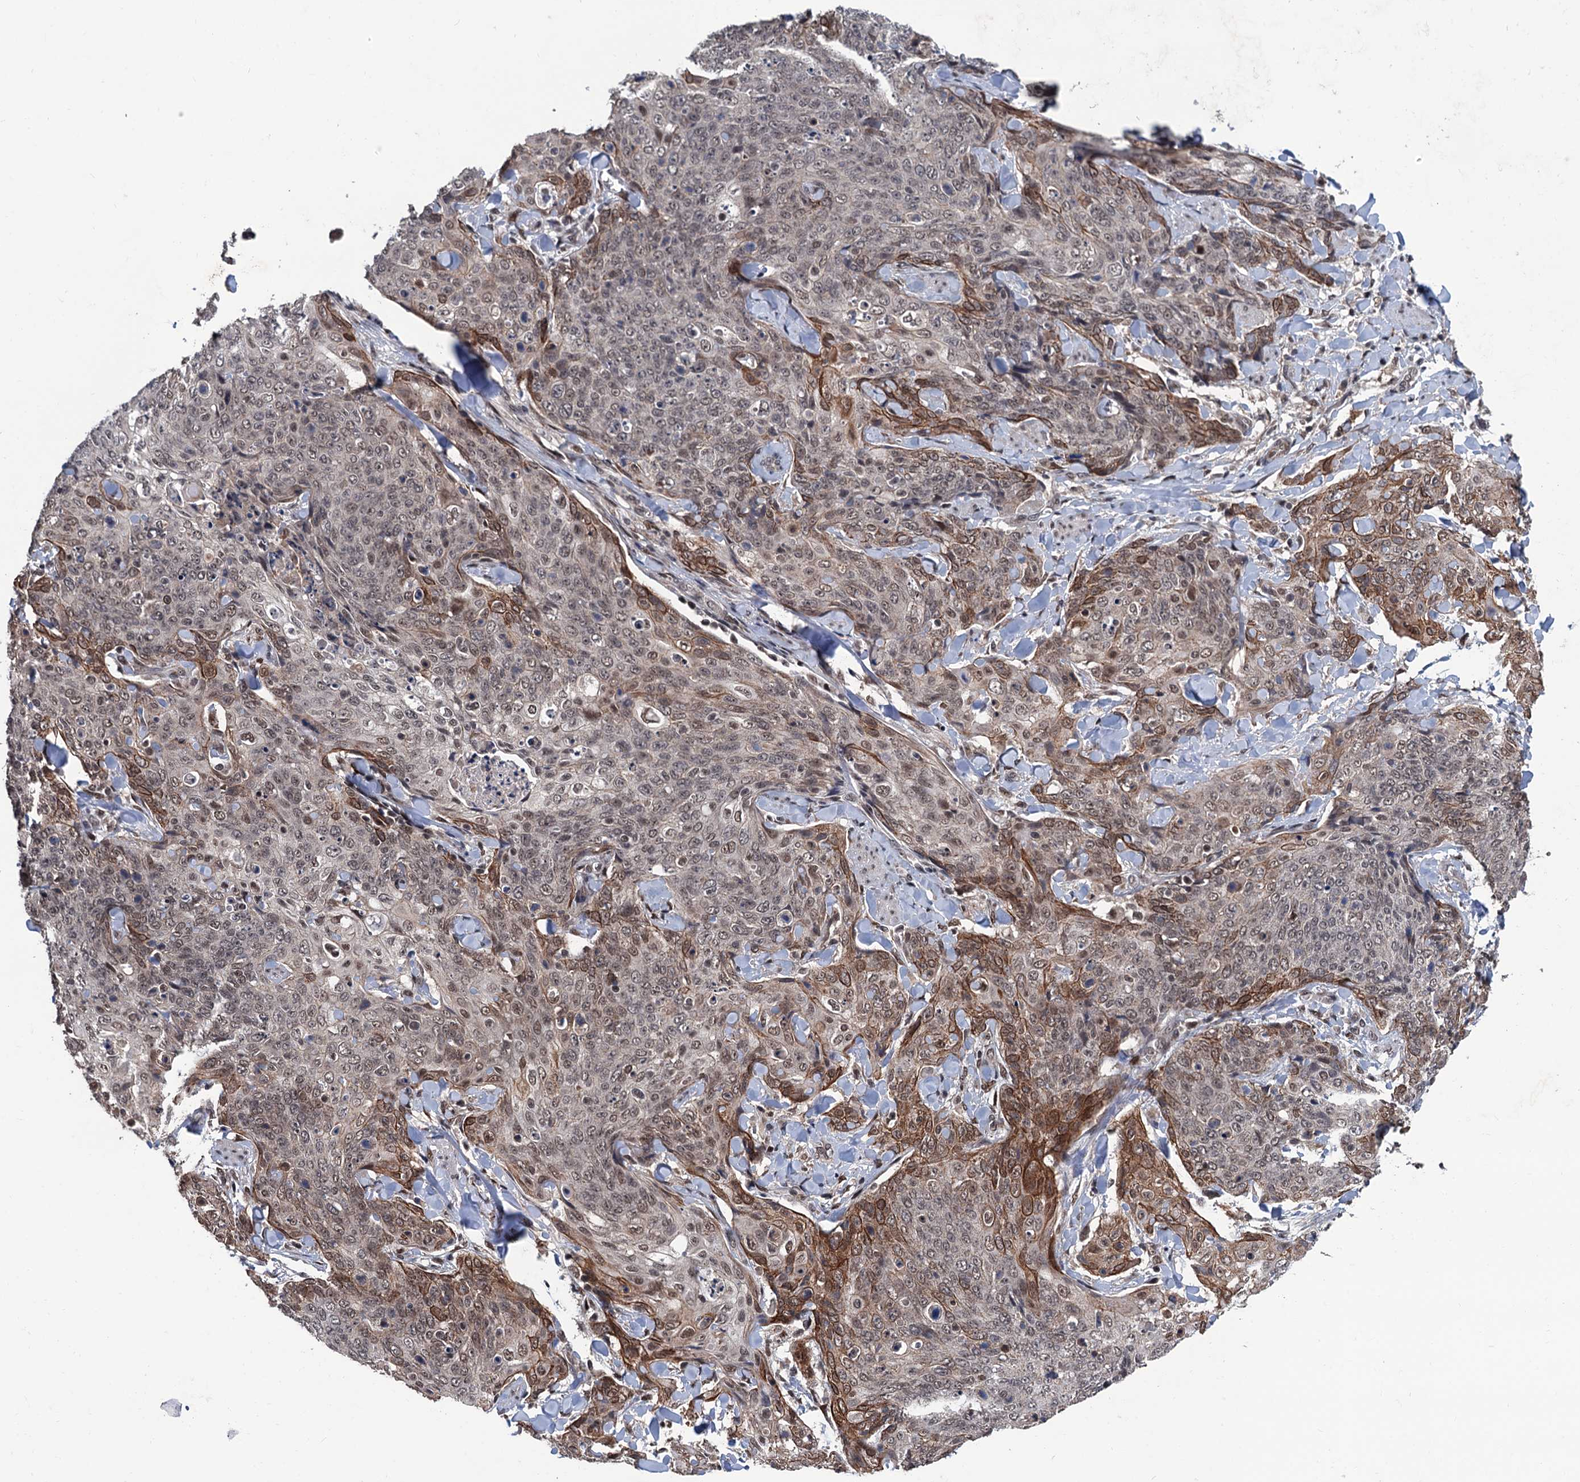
{"staining": {"intensity": "moderate", "quantity": "<25%", "location": "cytoplasmic/membranous,nuclear"}, "tissue": "skin cancer", "cell_type": "Tumor cells", "image_type": "cancer", "snomed": [{"axis": "morphology", "description": "Squamous cell carcinoma, NOS"}, {"axis": "topography", "description": "Skin"}, {"axis": "topography", "description": "Vulva"}], "caption": "This image shows skin cancer (squamous cell carcinoma) stained with IHC to label a protein in brown. The cytoplasmic/membranous and nuclear of tumor cells show moderate positivity for the protein. Nuclei are counter-stained blue.", "gene": "RASSF4", "patient": {"sex": "female", "age": 85}}